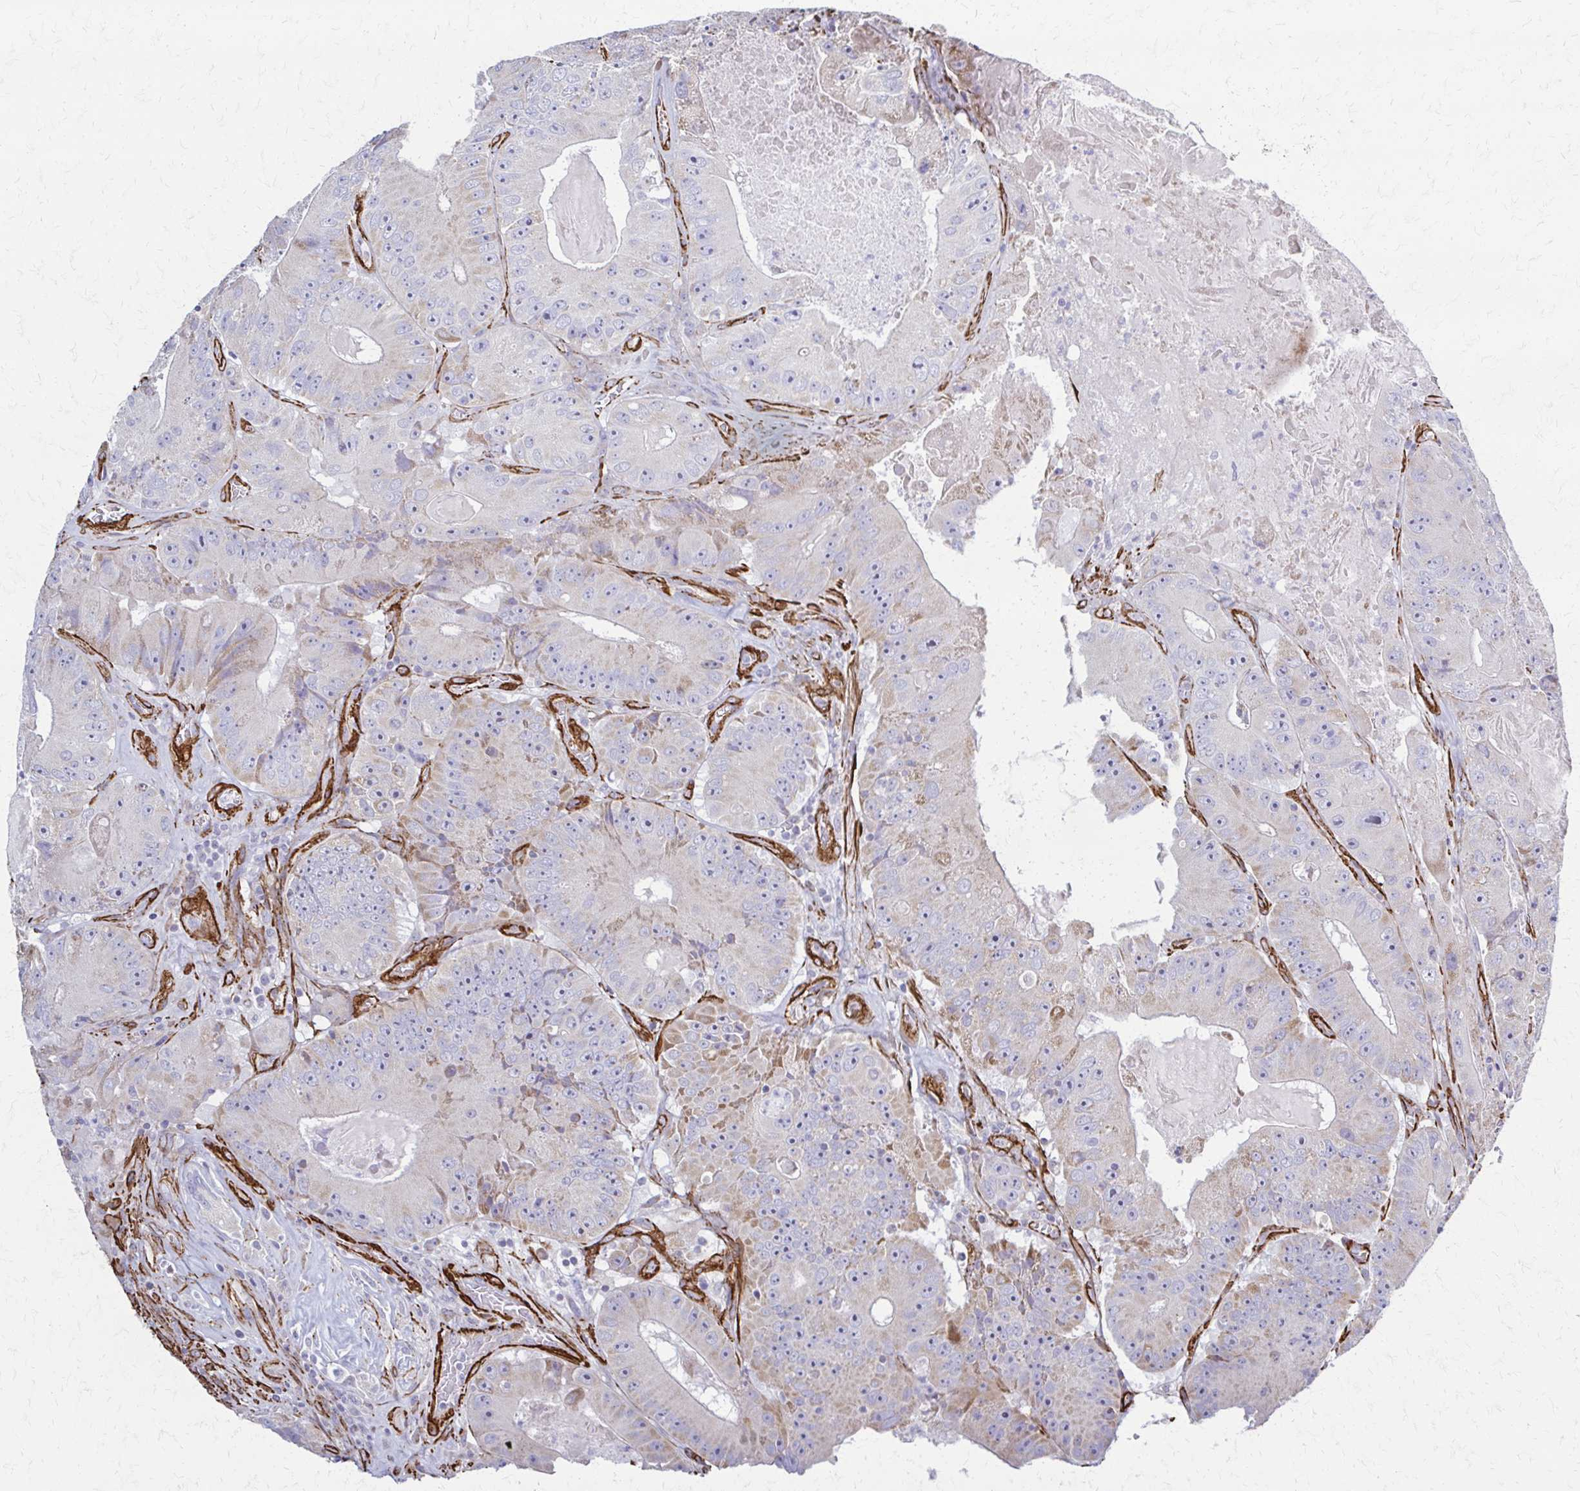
{"staining": {"intensity": "weak", "quantity": "<25%", "location": "cytoplasmic/membranous"}, "tissue": "colorectal cancer", "cell_type": "Tumor cells", "image_type": "cancer", "snomed": [{"axis": "morphology", "description": "Adenocarcinoma, NOS"}, {"axis": "topography", "description": "Colon"}], "caption": "Image shows no significant protein positivity in tumor cells of colorectal cancer.", "gene": "TIMMDC1", "patient": {"sex": "female", "age": 86}}